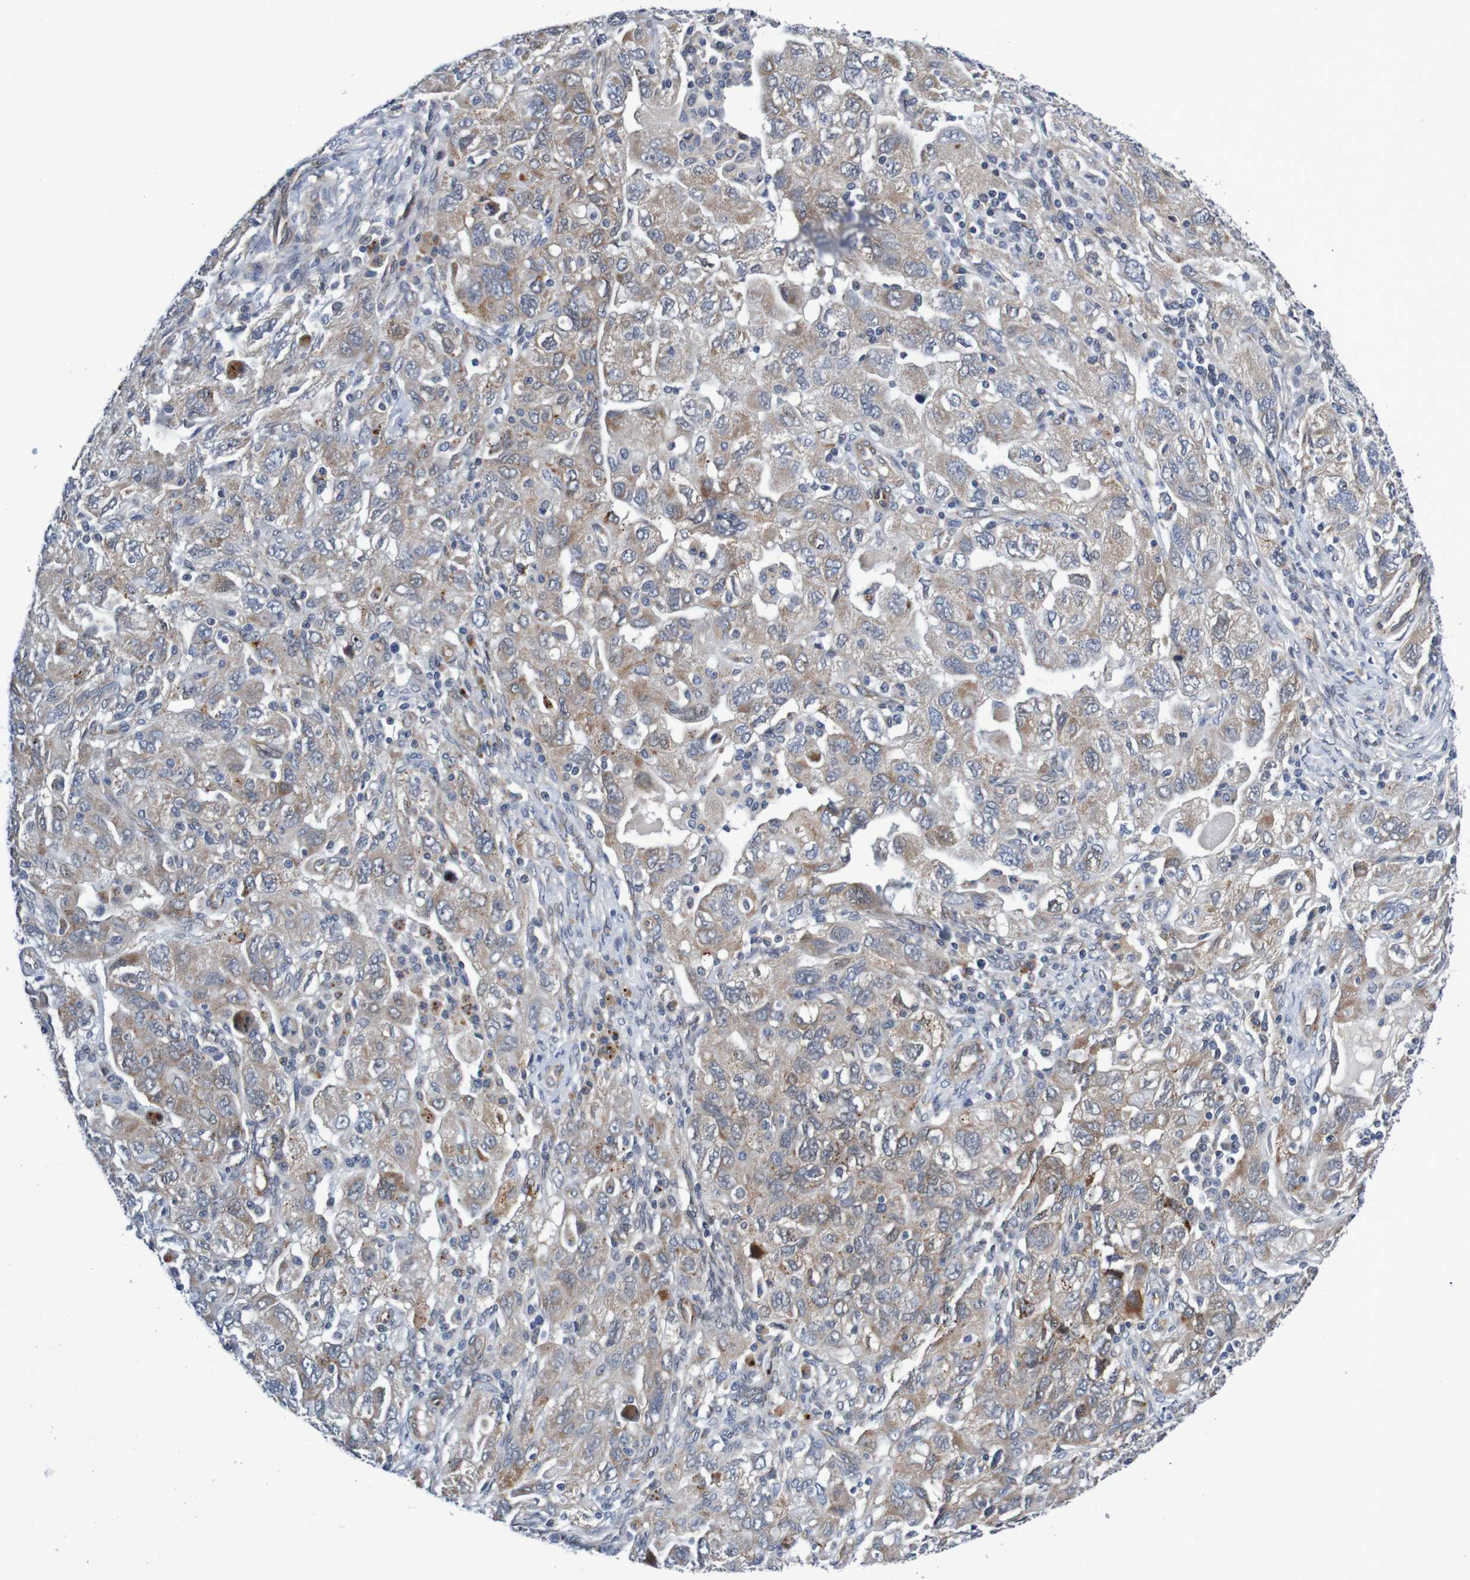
{"staining": {"intensity": "weak", "quantity": ">75%", "location": "cytoplasmic/membranous"}, "tissue": "ovarian cancer", "cell_type": "Tumor cells", "image_type": "cancer", "snomed": [{"axis": "morphology", "description": "Carcinoma, NOS"}, {"axis": "morphology", "description": "Cystadenocarcinoma, serous, NOS"}, {"axis": "topography", "description": "Ovary"}], "caption": "Human ovarian cancer (carcinoma) stained with a brown dye shows weak cytoplasmic/membranous positive staining in approximately >75% of tumor cells.", "gene": "CPED1", "patient": {"sex": "female", "age": 69}}